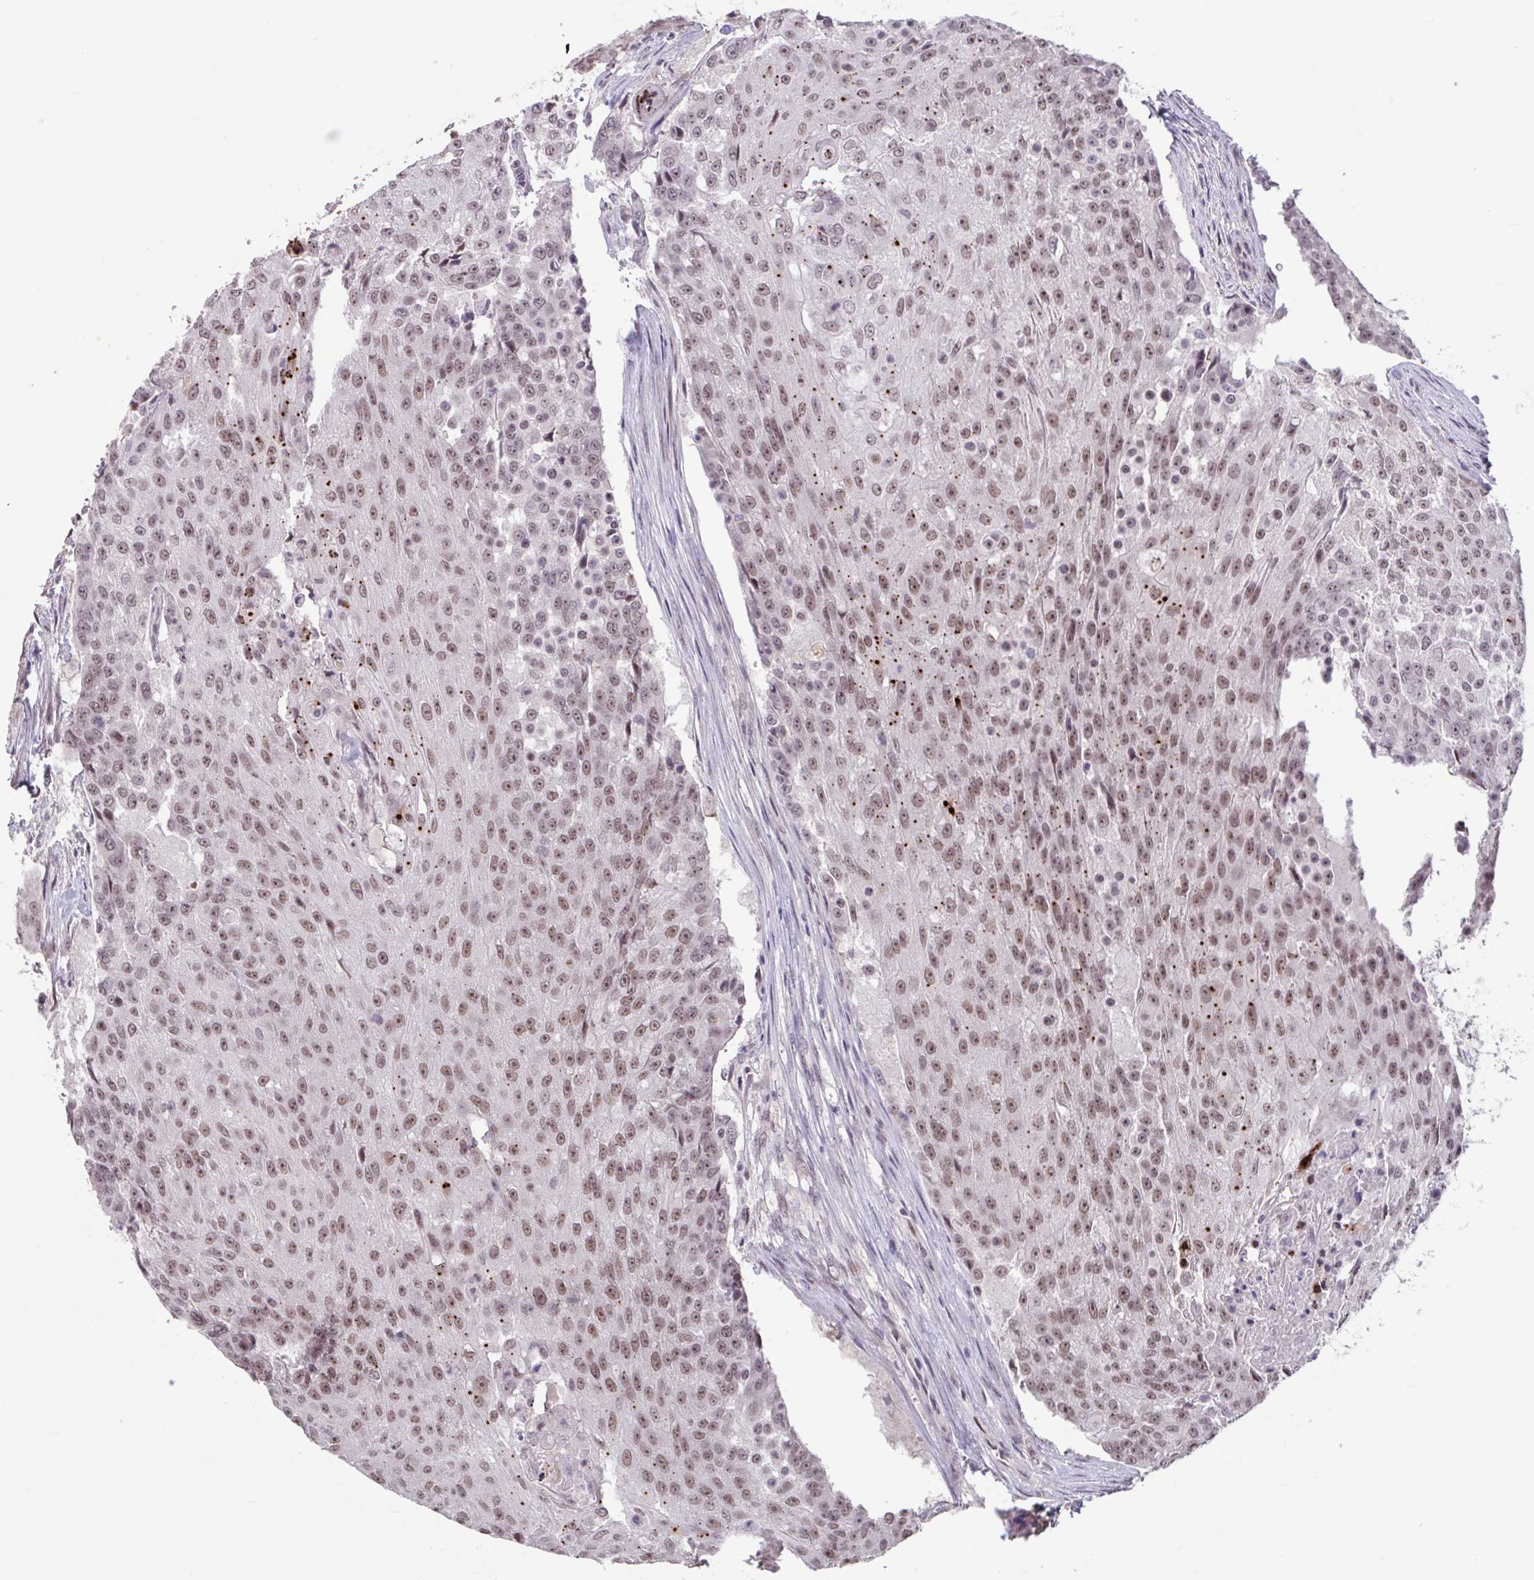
{"staining": {"intensity": "moderate", "quantity": ">75%", "location": "nuclear"}, "tissue": "urothelial cancer", "cell_type": "Tumor cells", "image_type": "cancer", "snomed": [{"axis": "morphology", "description": "Urothelial carcinoma, High grade"}, {"axis": "topography", "description": "Urinary bladder"}], "caption": "Immunohistochemical staining of human urothelial carcinoma (high-grade) reveals medium levels of moderate nuclear positivity in about >75% of tumor cells.", "gene": "ZNF414", "patient": {"sex": "female", "age": 63}}